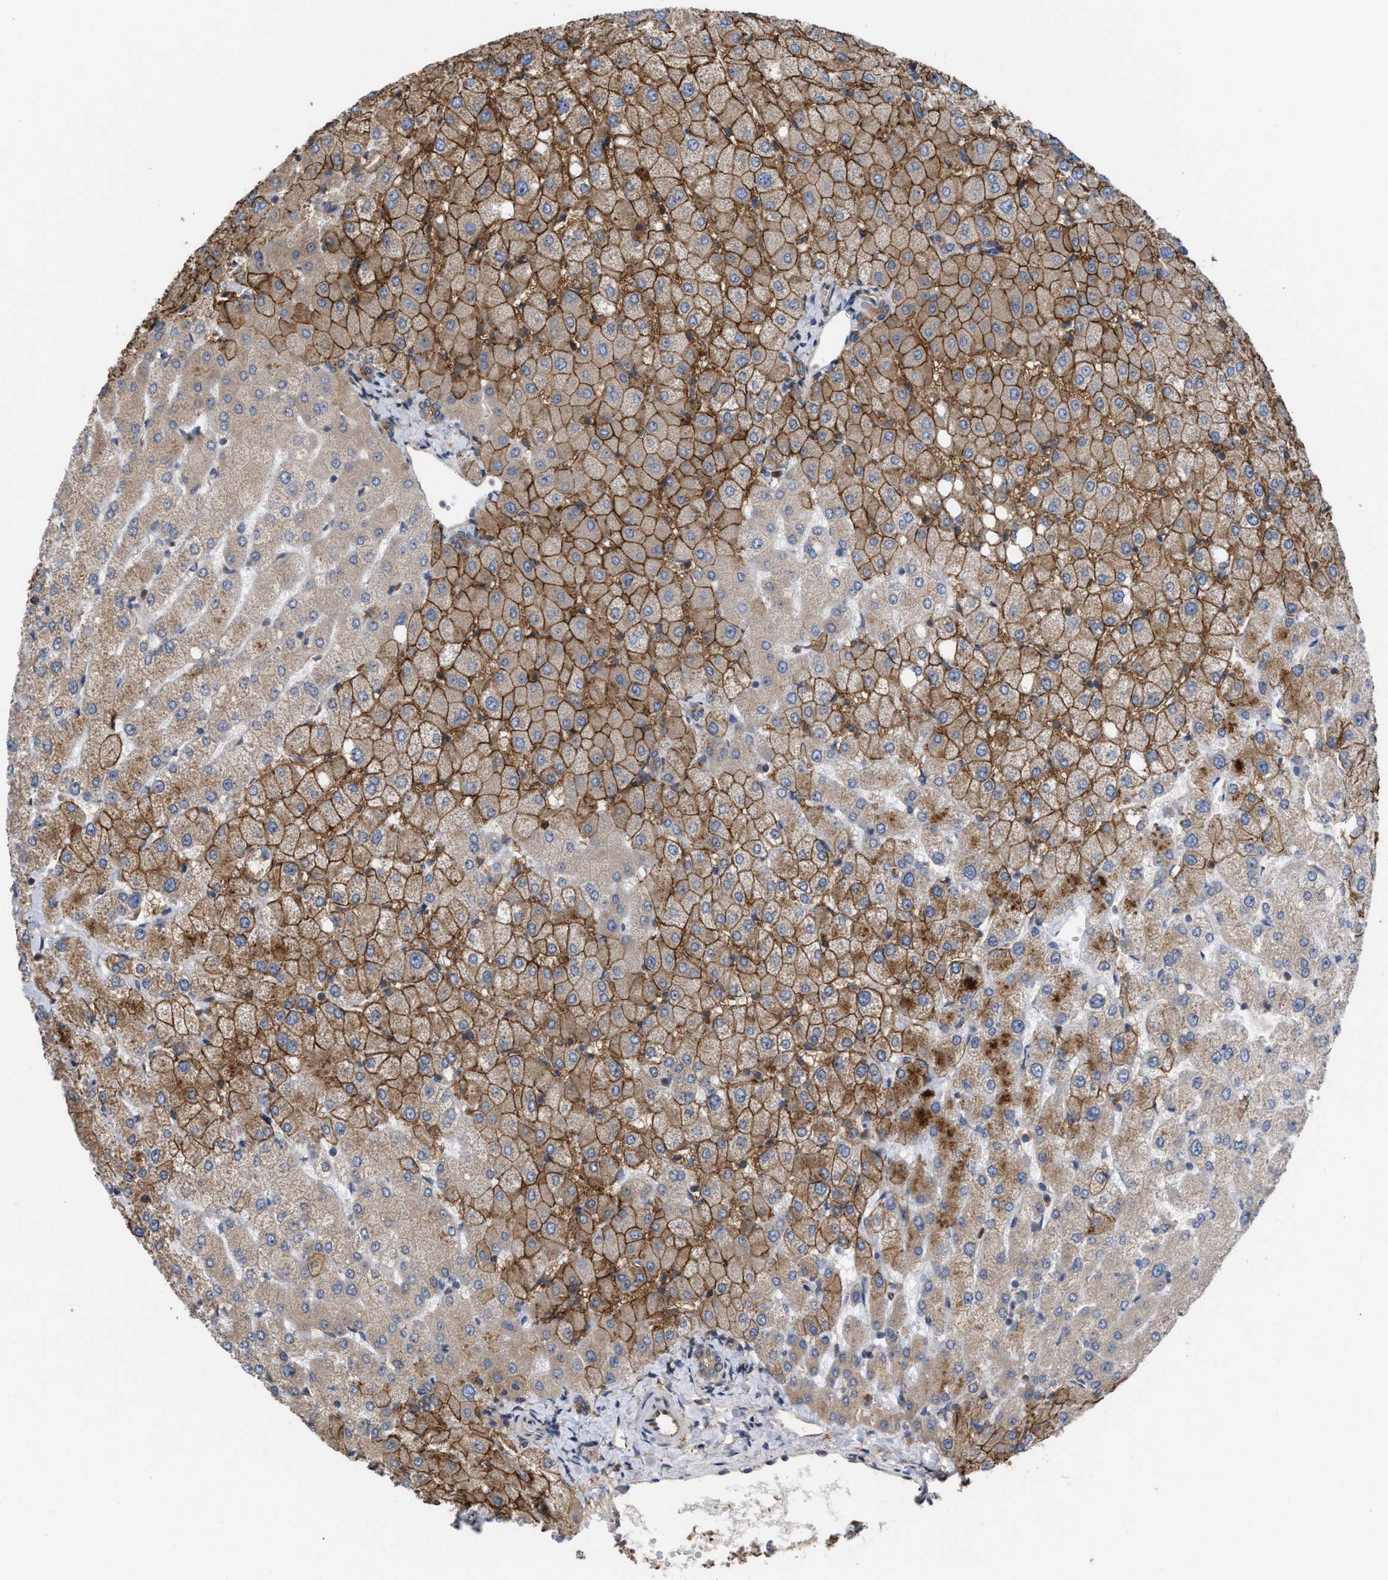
{"staining": {"intensity": "weak", "quantity": ">75%", "location": "cytoplasmic/membranous"}, "tissue": "liver", "cell_type": "Cholangiocytes", "image_type": "normal", "snomed": [{"axis": "morphology", "description": "Normal tissue, NOS"}, {"axis": "topography", "description": "Liver"}], "caption": "Liver stained for a protein (brown) demonstrates weak cytoplasmic/membranous positive positivity in approximately >75% of cholangiocytes.", "gene": "TP53BP2", "patient": {"sex": "female", "age": 54}}